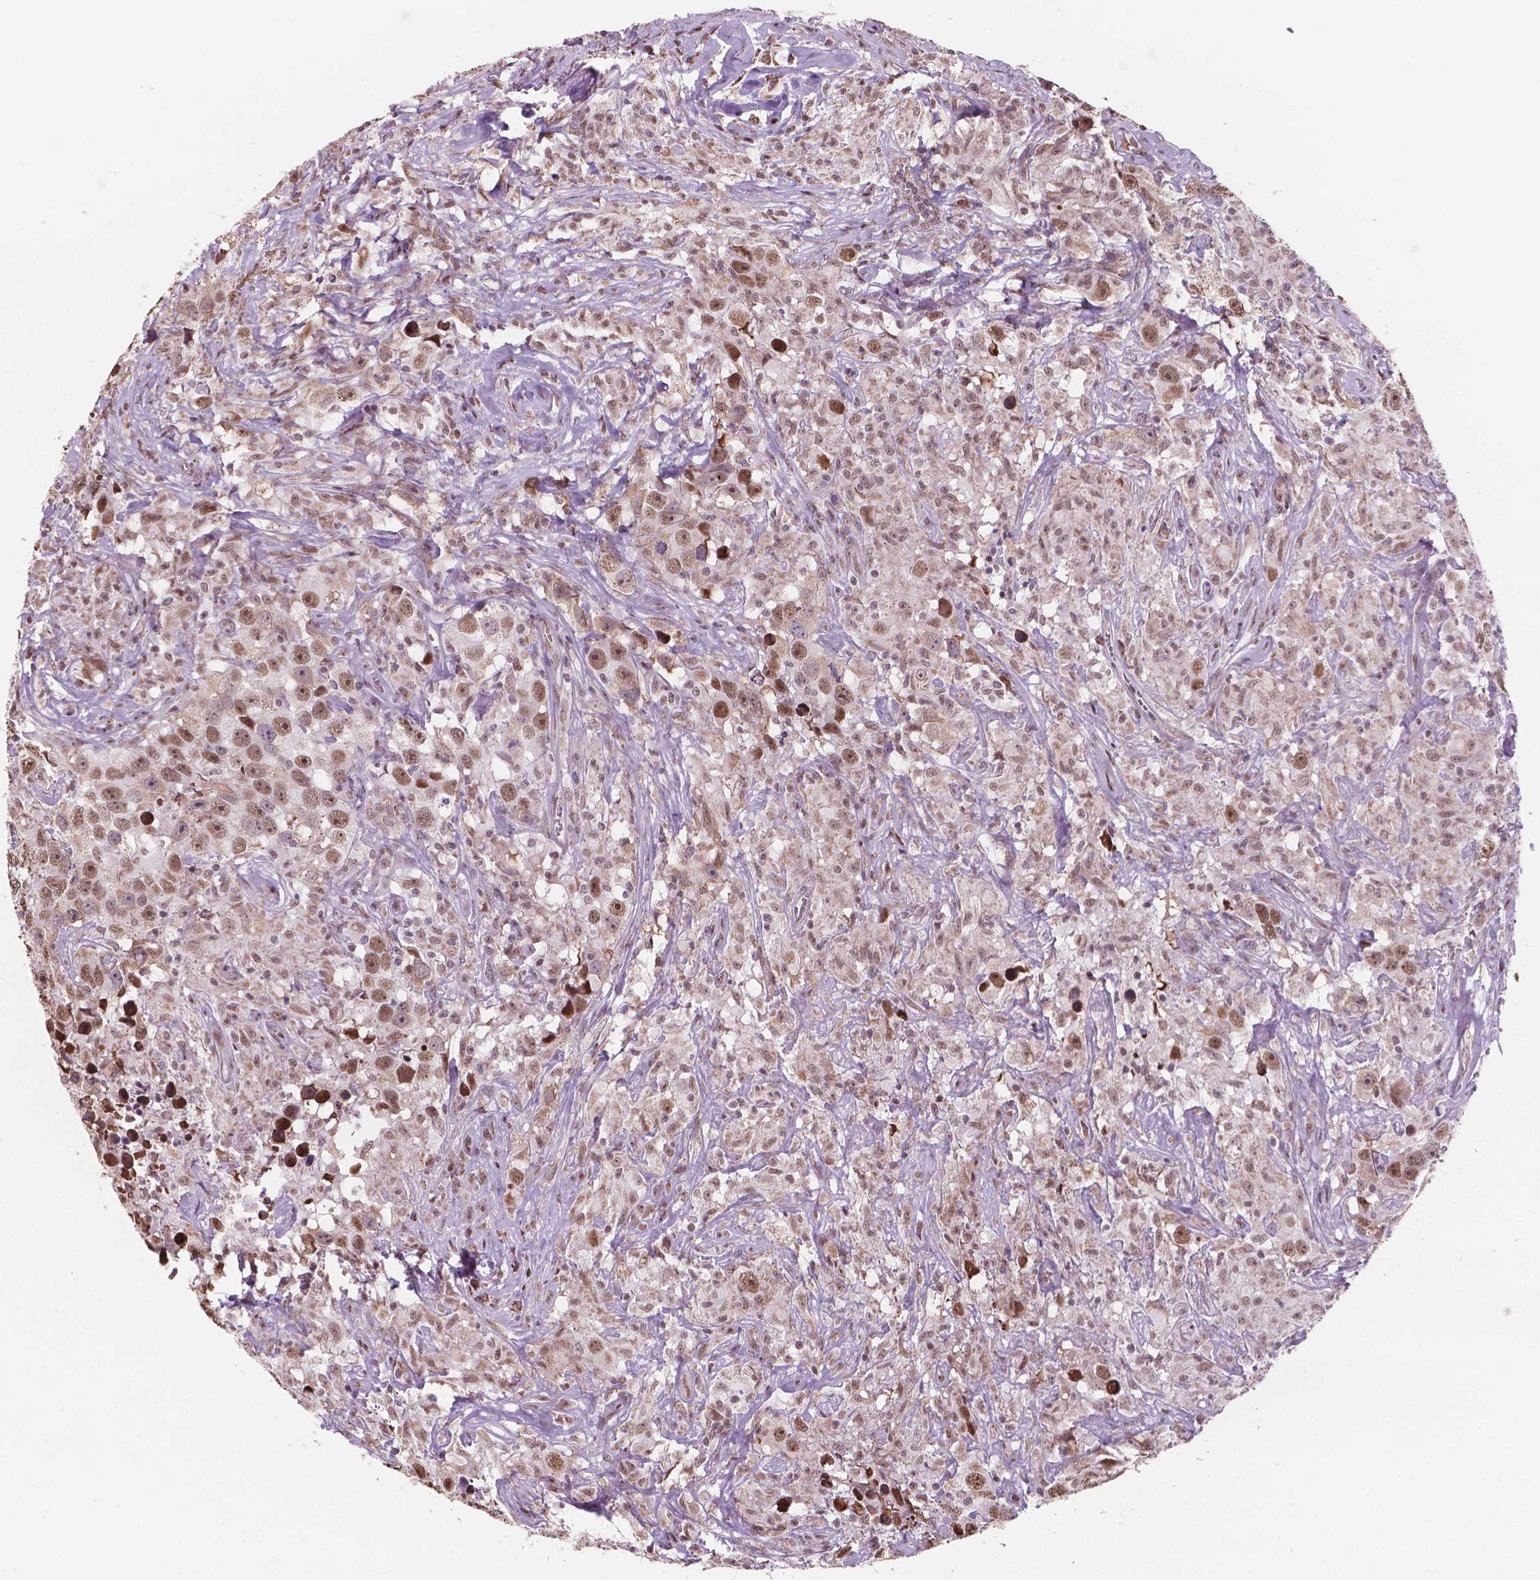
{"staining": {"intensity": "moderate", "quantity": ">75%", "location": "nuclear"}, "tissue": "testis cancer", "cell_type": "Tumor cells", "image_type": "cancer", "snomed": [{"axis": "morphology", "description": "Seminoma, NOS"}, {"axis": "topography", "description": "Testis"}], "caption": "Seminoma (testis) stained for a protein (brown) displays moderate nuclear positive staining in about >75% of tumor cells.", "gene": "NDUFA10", "patient": {"sex": "male", "age": 49}}